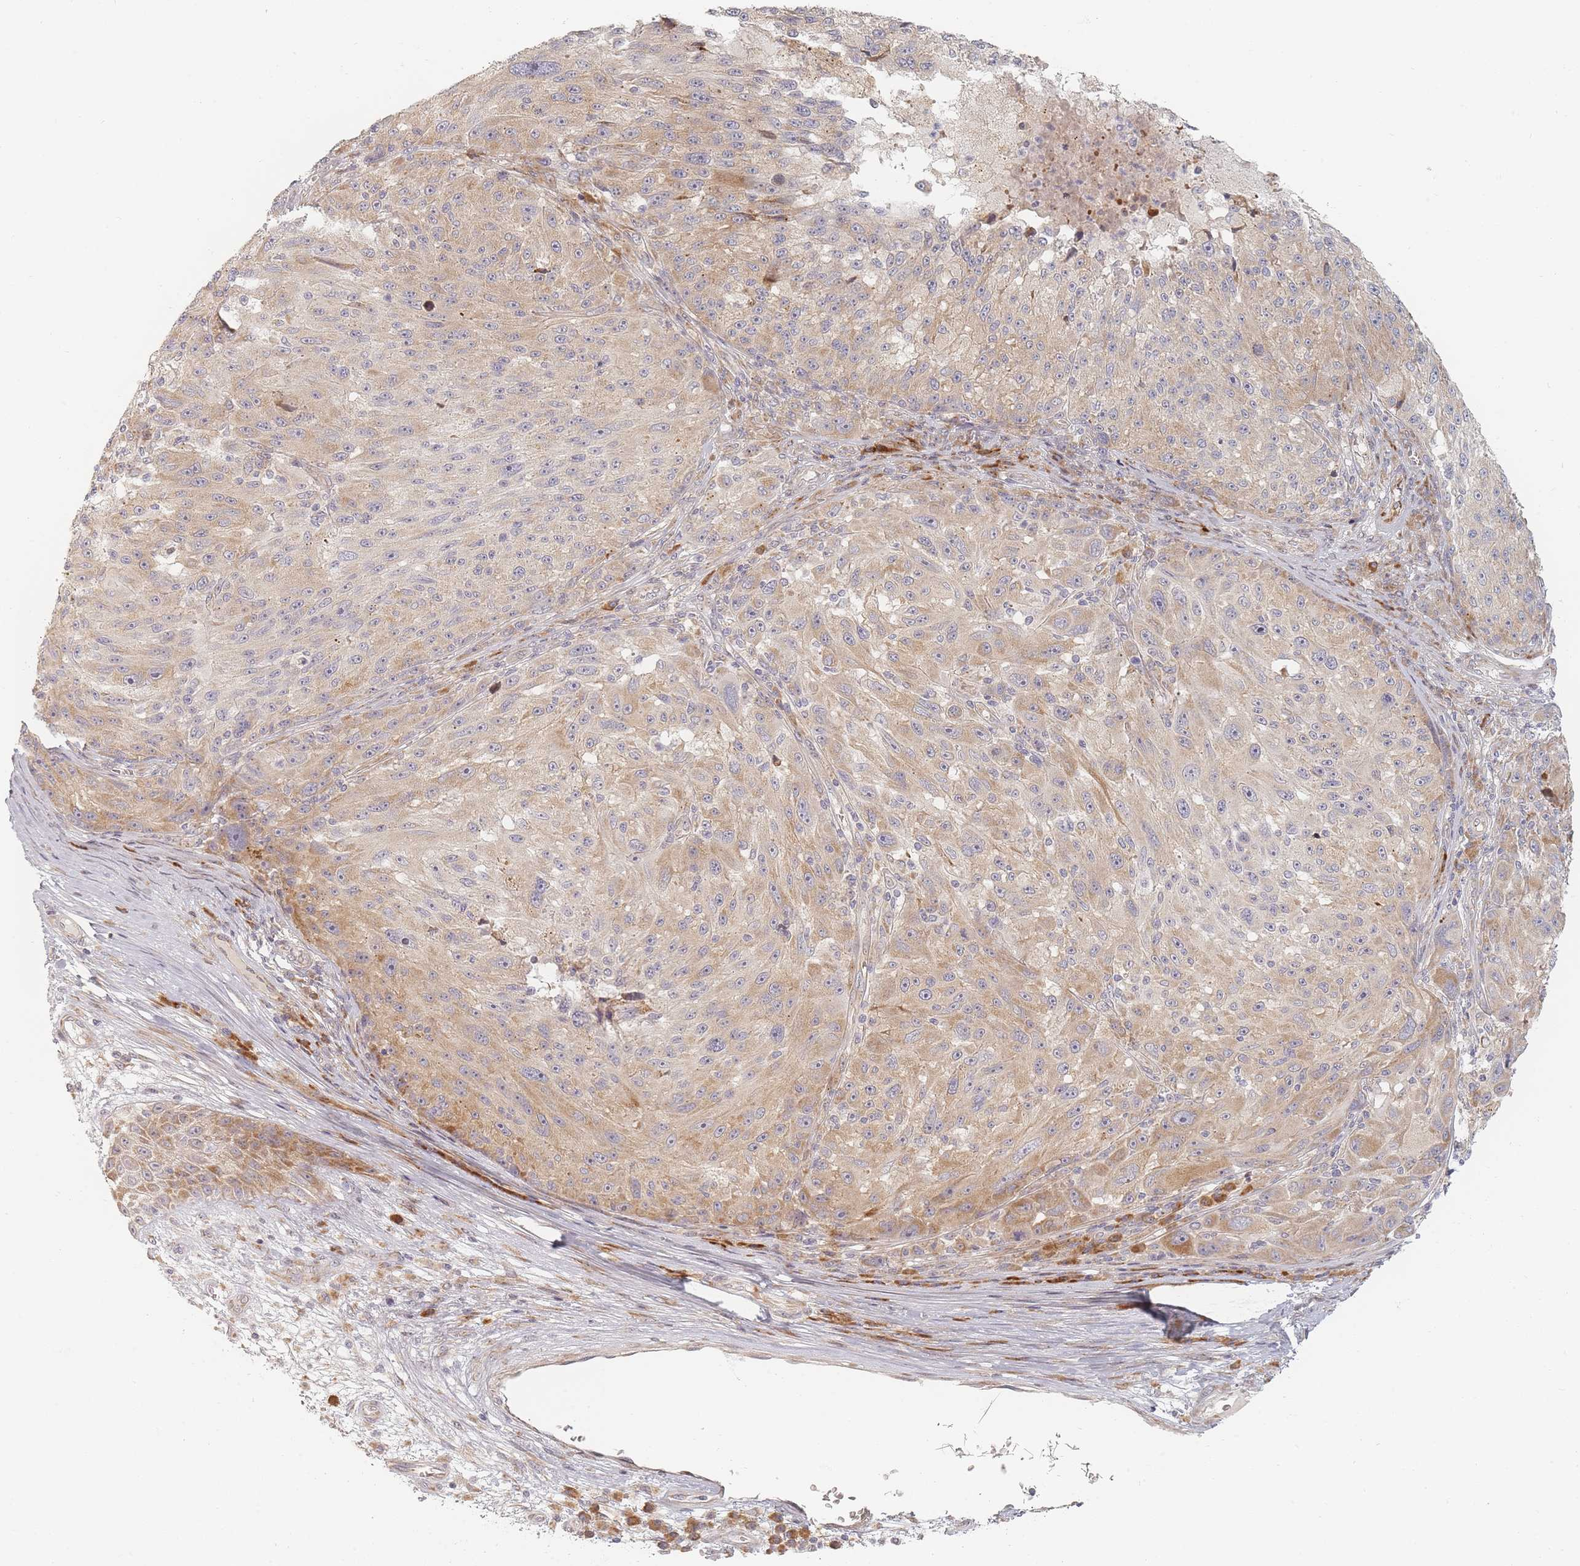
{"staining": {"intensity": "moderate", "quantity": "25%-75%", "location": "cytoplasmic/membranous"}, "tissue": "melanoma", "cell_type": "Tumor cells", "image_type": "cancer", "snomed": [{"axis": "morphology", "description": "Malignant melanoma, NOS"}, {"axis": "topography", "description": "Skin"}], "caption": "Immunohistochemical staining of malignant melanoma exhibits moderate cytoplasmic/membranous protein staining in approximately 25%-75% of tumor cells. (Brightfield microscopy of DAB IHC at high magnification).", "gene": "ZKSCAN7", "patient": {"sex": "male", "age": 53}}